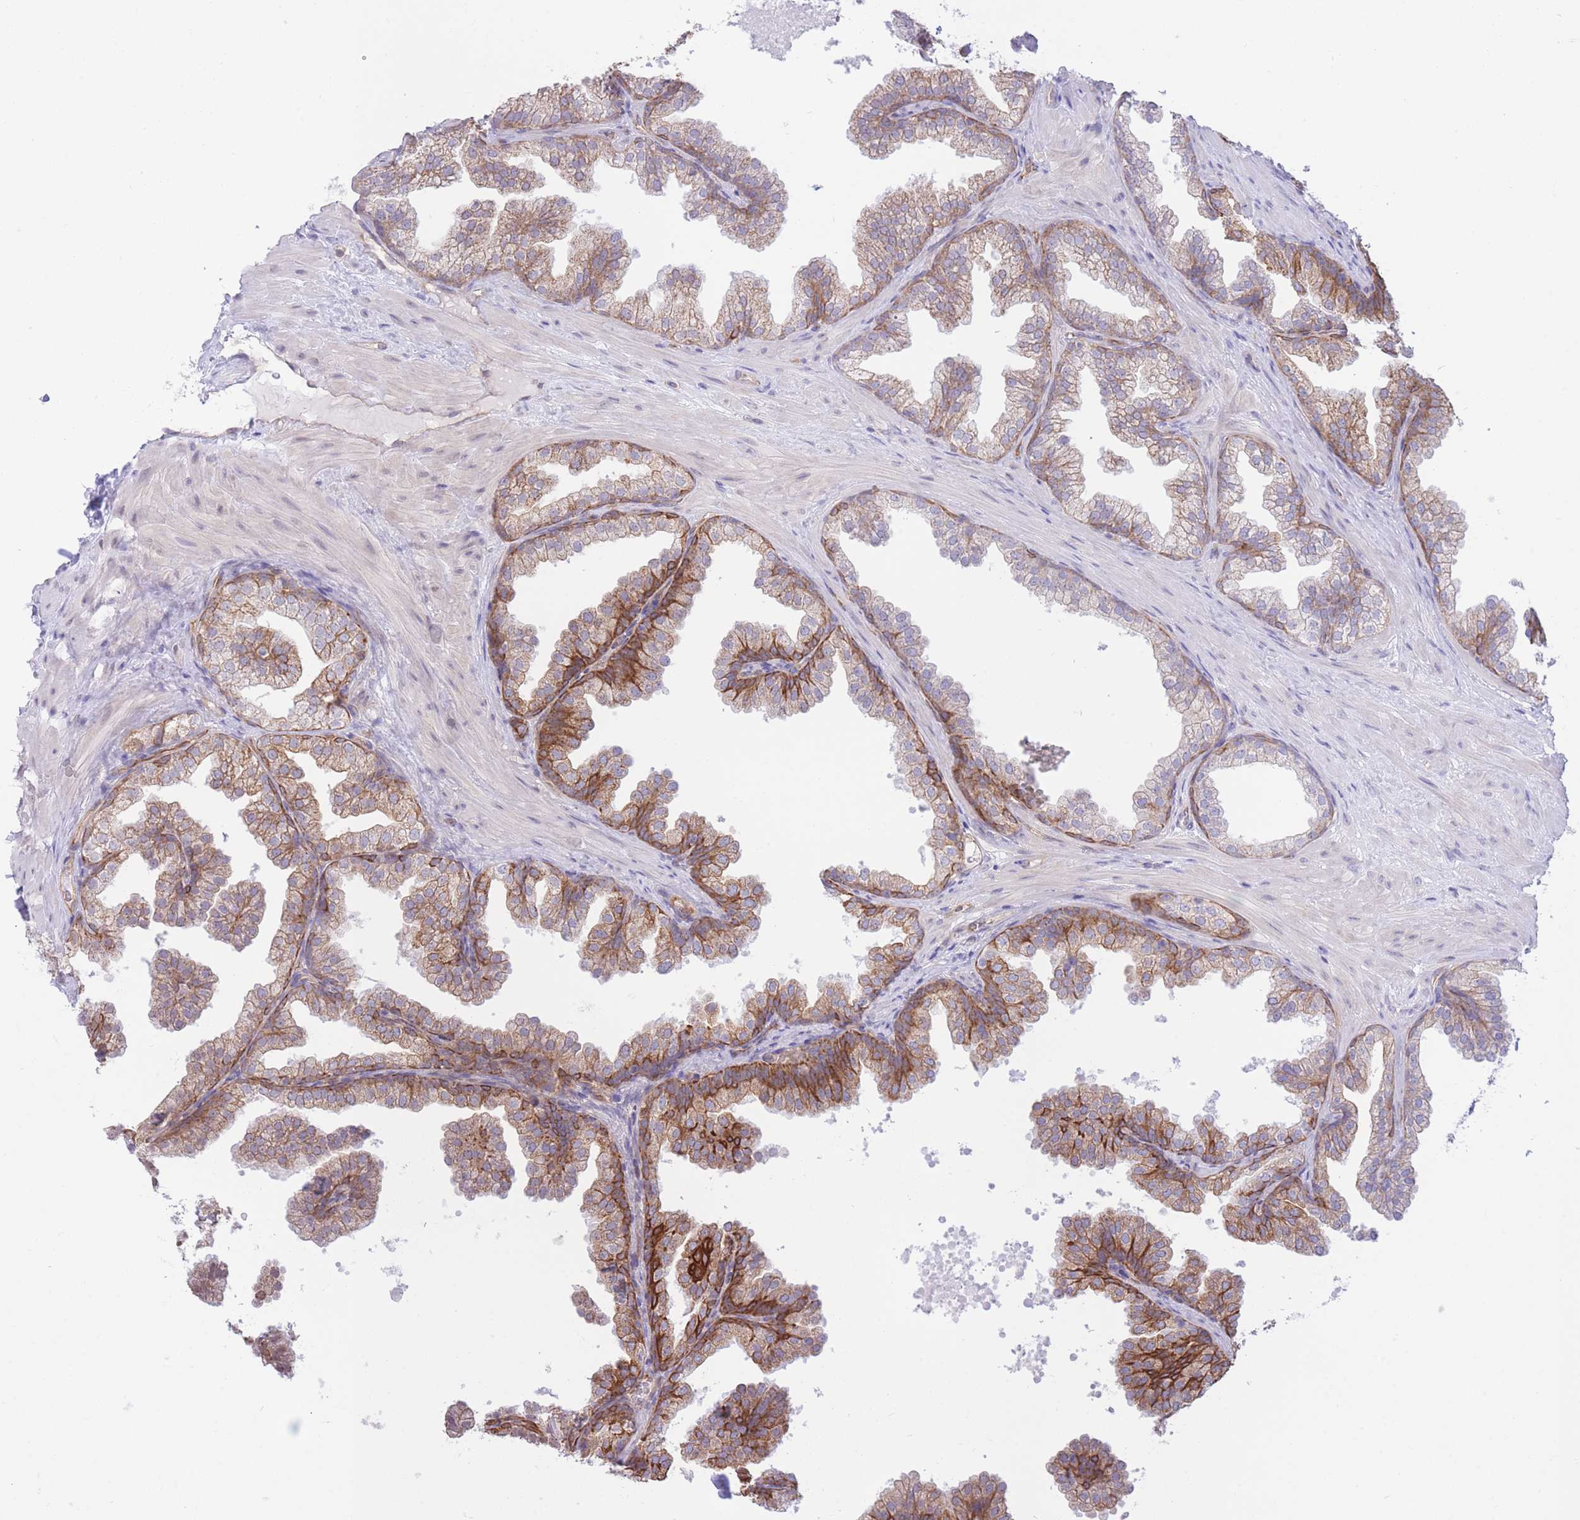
{"staining": {"intensity": "moderate", "quantity": "25%-75%", "location": "cytoplasmic/membranous"}, "tissue": "prostate", "cell_type": "Glandular cells", "image_type": "normal", "snomed": [{"axis": "morphology", "description": "Normal tissue, NOS"}, {"axis": "topography", "description": "Prostate"}], "caption": "Immunohistochemical staining of normal prostate displays medium levels of moderate cytoplasmic/membranous expression in approximately 25%-75% of glandular cells. Using DAB (brown) and hematoxylin (blue) stains, captured at high magnification using brightfield microscopy.", "gene": "MRPS31", "patient": {"sex": "male", "age": 37}}